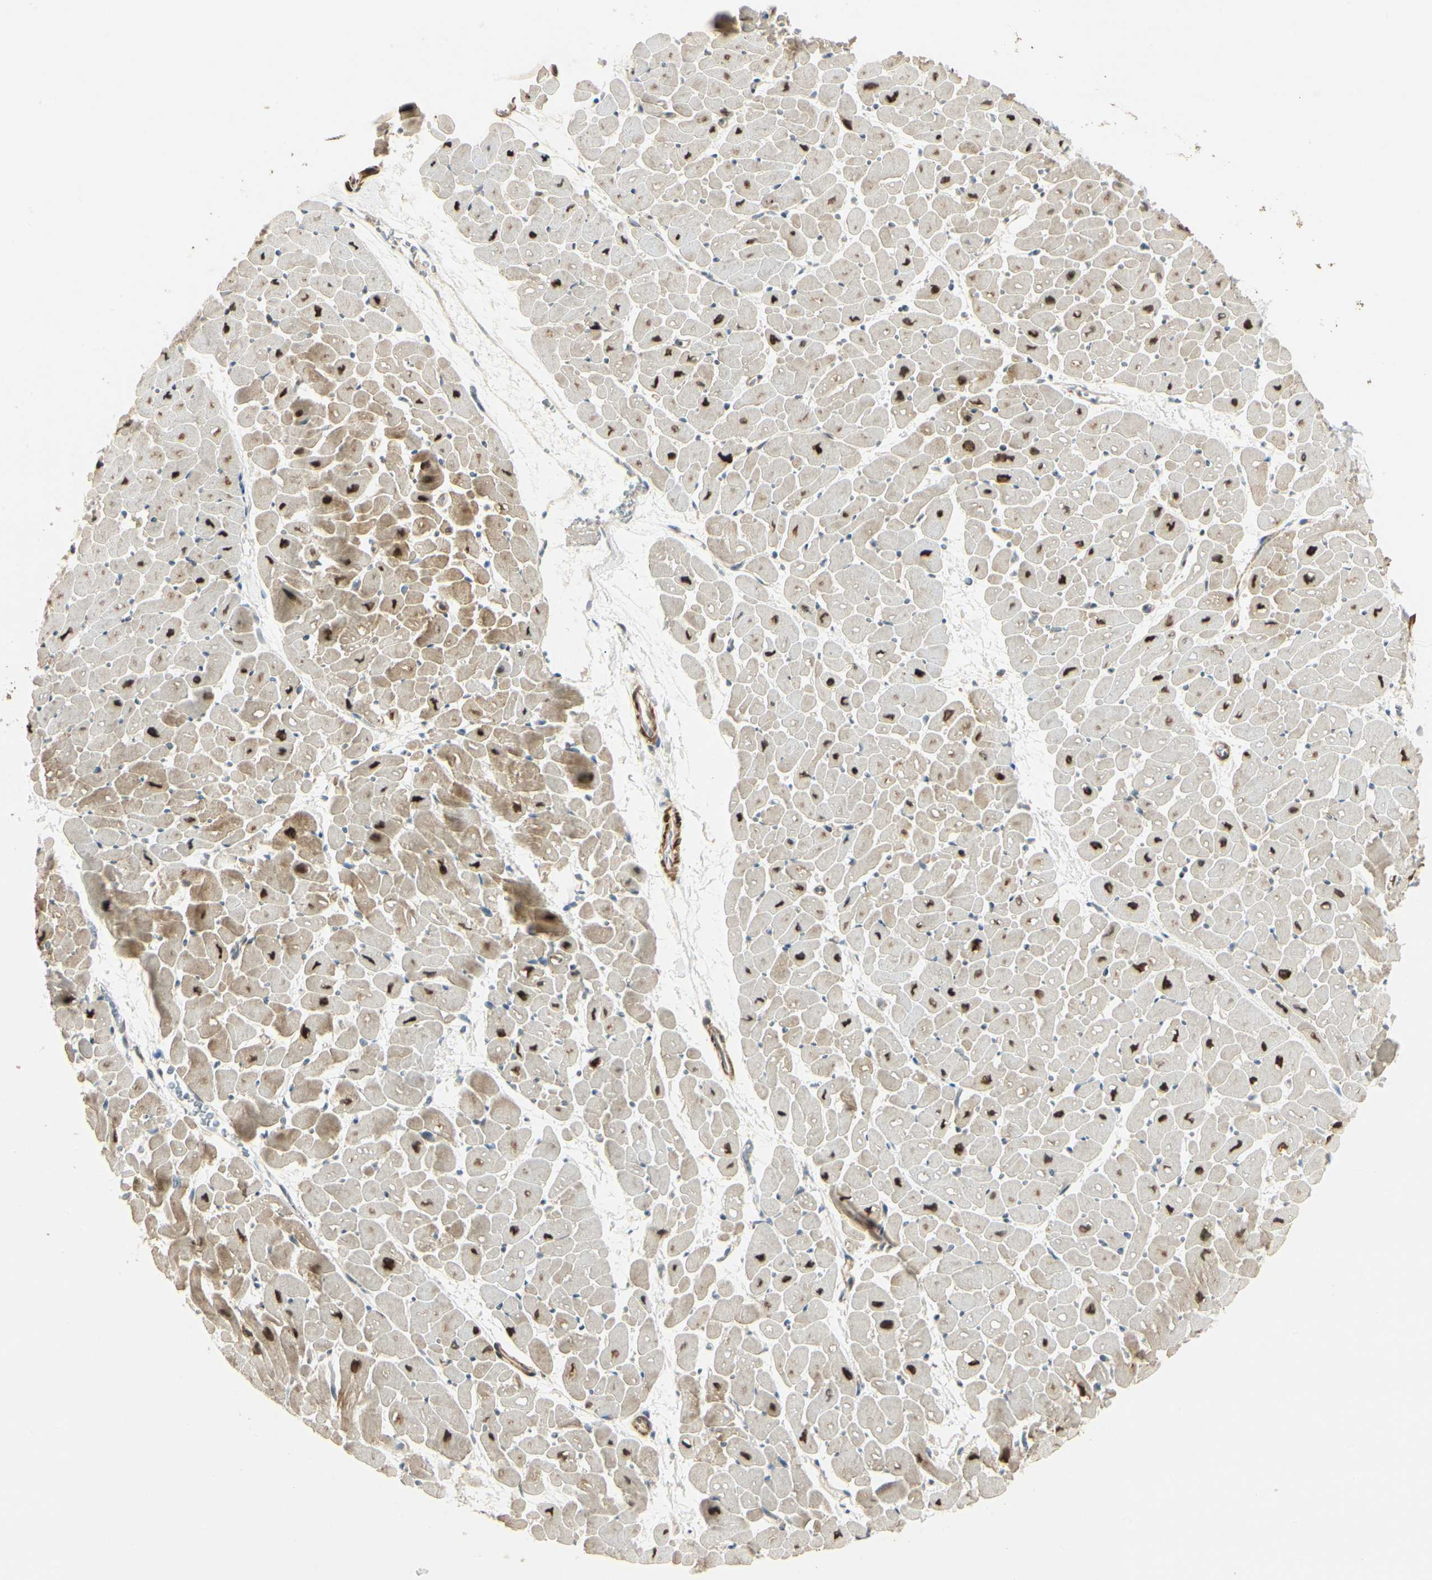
{"staining": {"intensity": "strong", "quantity": "25%-75%", "location": "cytoplasmic/membranous"}, "tissue": "heart muscle", "cell_type": "Cardiomyocytes", "image_type": "normal", "snomed": [{"axis": "morphology", "description": "Normal tissue, NOS"}, {"axis": "topography", "description": "Heart"}], "caption": "Protein expression analysis of normal human heart muscle reveals strong cytoplasmic/membranous positivity in approximately 25%-75% of cardiomyocytes.", "gene": "P4HA3", "patient": {"sex": "male", "age": 45}}